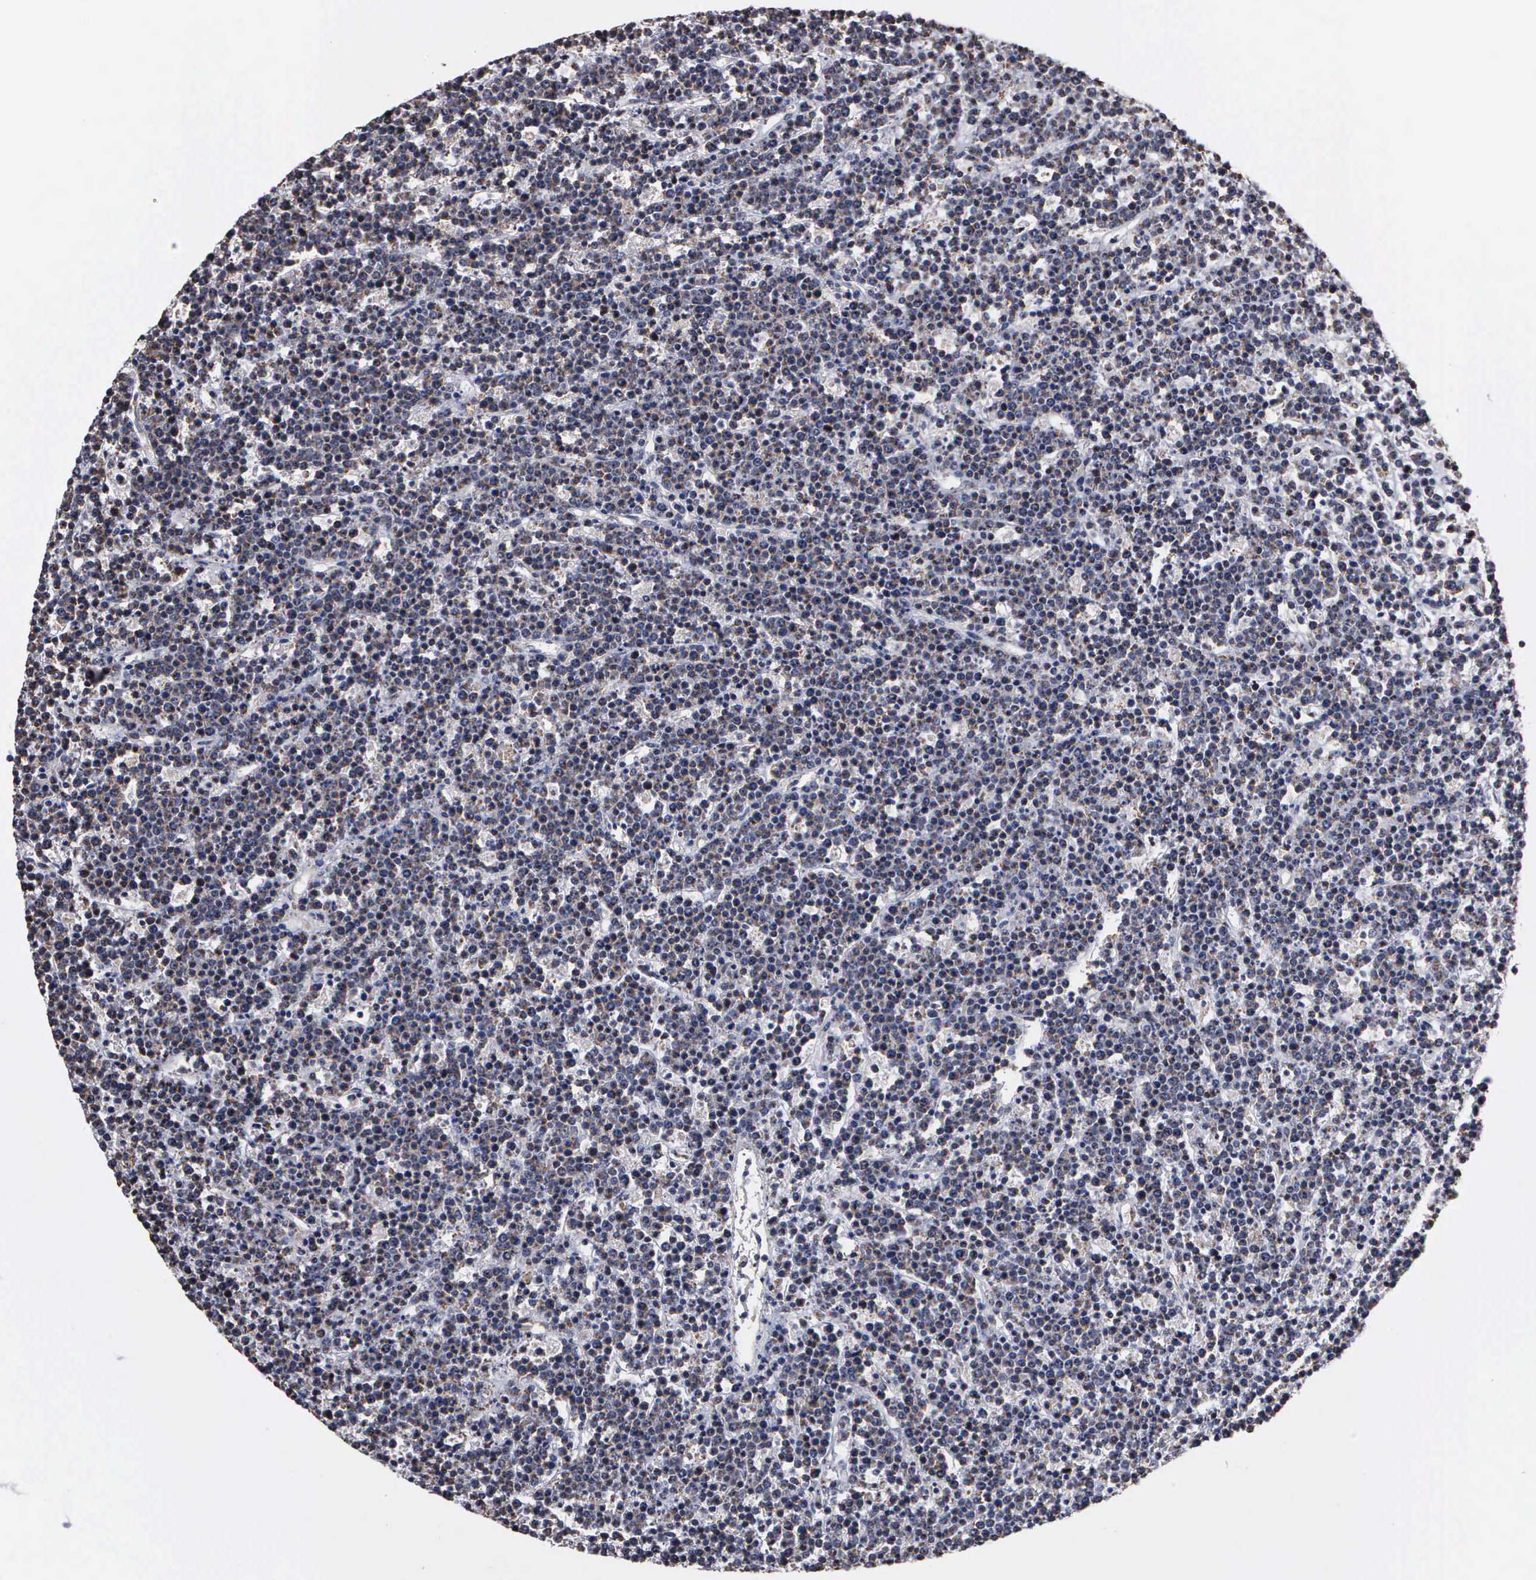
{"staining": {"intensity": "weak", "quantity": "25%-75%", "location": "cytoplasmic/membranous,nuclear"}, "tissue": "lymphoma", "cell_type": "Tumor cells", "image_type": "cancer", "snomed": [{"axis": "morphology", "description": "Malignant lymphoma, non-Hodgkin's type, High grade"}, {"axis": "topography", "description": "Ovary"}], "caption": "IHC histopathology image of neoplastic tissue: human lymphoma stained using immunohistochemistry (IHC) demonstrates low levels of weak protein expression localized specifically in the cytoplasmic/membranous and nuclear of tumor cells, appearing as a cytoplasmic/membranous and nuclear brown color.", "gene": "NGDN", "patient": {"sex": "female", "age": 56}}